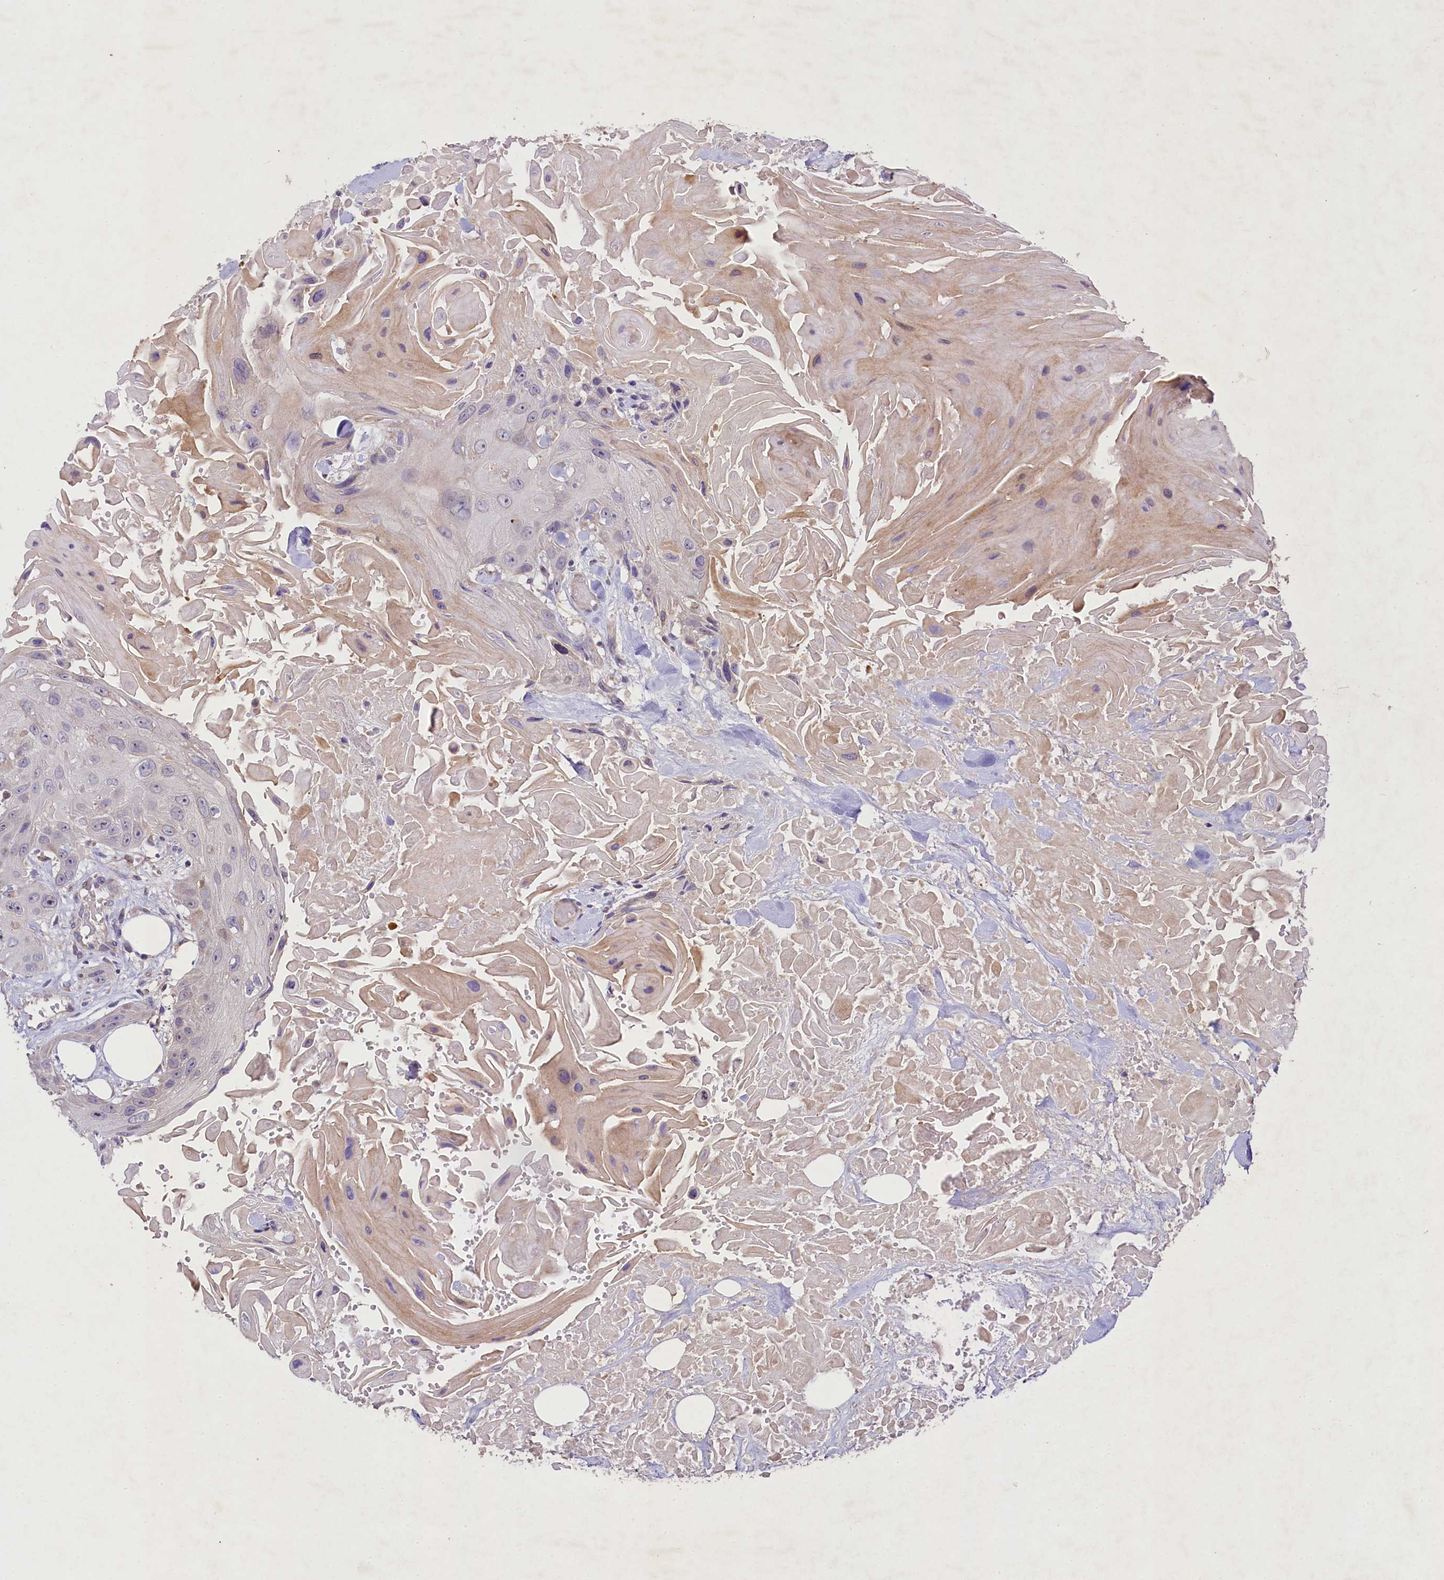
{"staining": {"intensity": "negative", "quantity": "none", "location": "none"}, "tissue": "head and neck cancer", "cell_type": "Tumor cells", "image_type": "cancer", "snomed": [{"axis": "morphology", "description": "Squamous cell carcinoma, NOS"}, {"axis": "topography", "description": "Head-Neck"}], "caption": "The immunohistochemistry (IHC) photomicrograph has no significant positivity in tumor cells of head and neck cancer (squamous cell carcinoma) tissue. The staining was performed using DAB (3,3'-diaminobenzidine) to visualize the protein expression in brown, while the nuclei were stained in blue with hematoxylin (Magnification: 20x).", "gene": "FXYD6", "patient": {"sex": "male", "age": 81}}